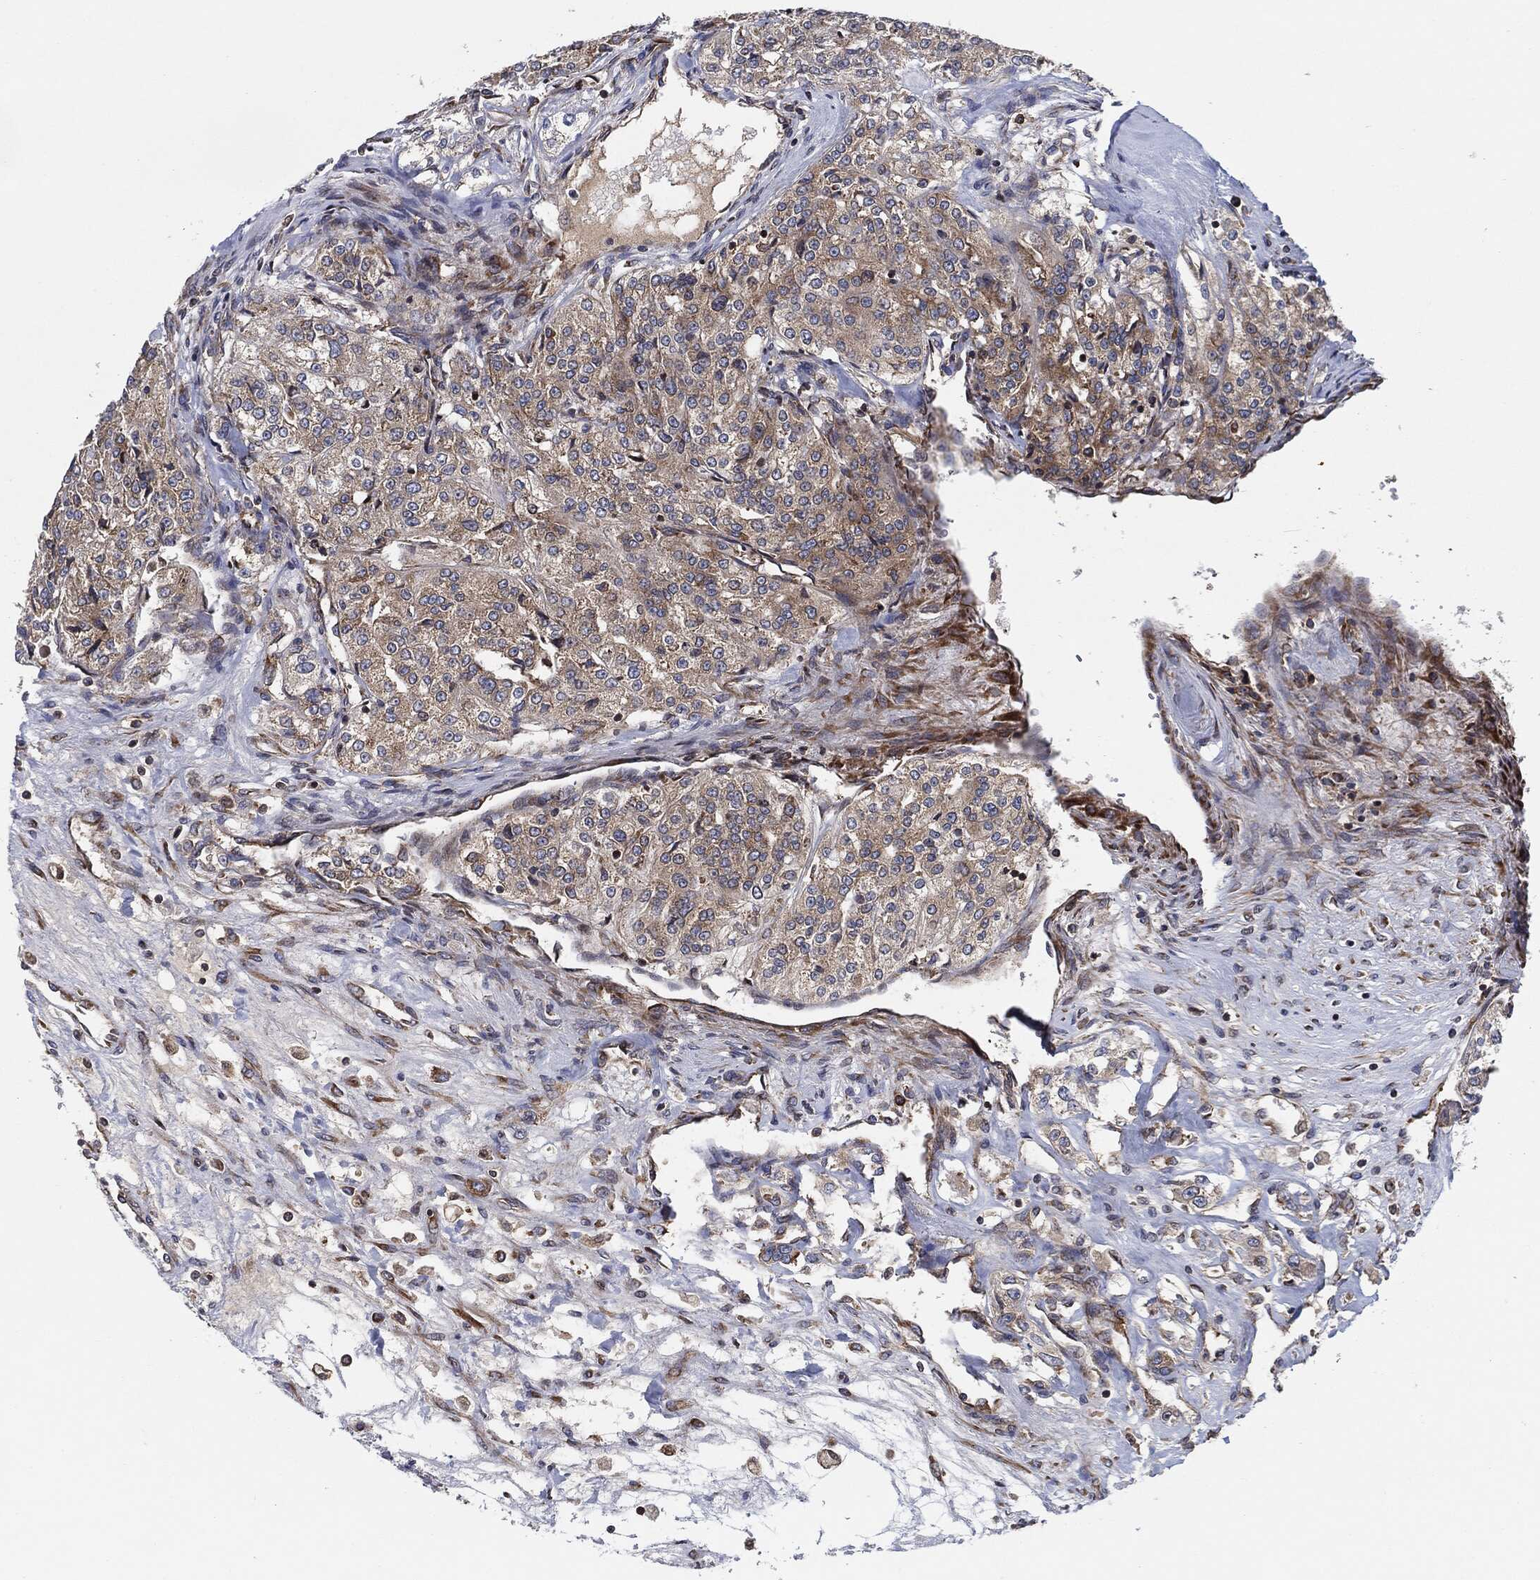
{"staining": {"intensity": "weak", "quantity": ">75%", "location": "cytoplasmic/membranous"}, "tissue": "renal cancer", "cell_type": "Tumor cells", "image_type": "cancer", "snomed": [{"axis": "morphology", "description": "Adenocarcinoma, NOS"}, {"axis": "topography", "description": "Kidney"}], "caption": "The micrograph demonstrates immunohistochemical staining of renal cancer. There is weak cytoplasmic/membranous staining is appreciated in approximately >75% of tumor cells.", "gene": "EIF2S2", "patient": {"sex": "female", "age": 63}}